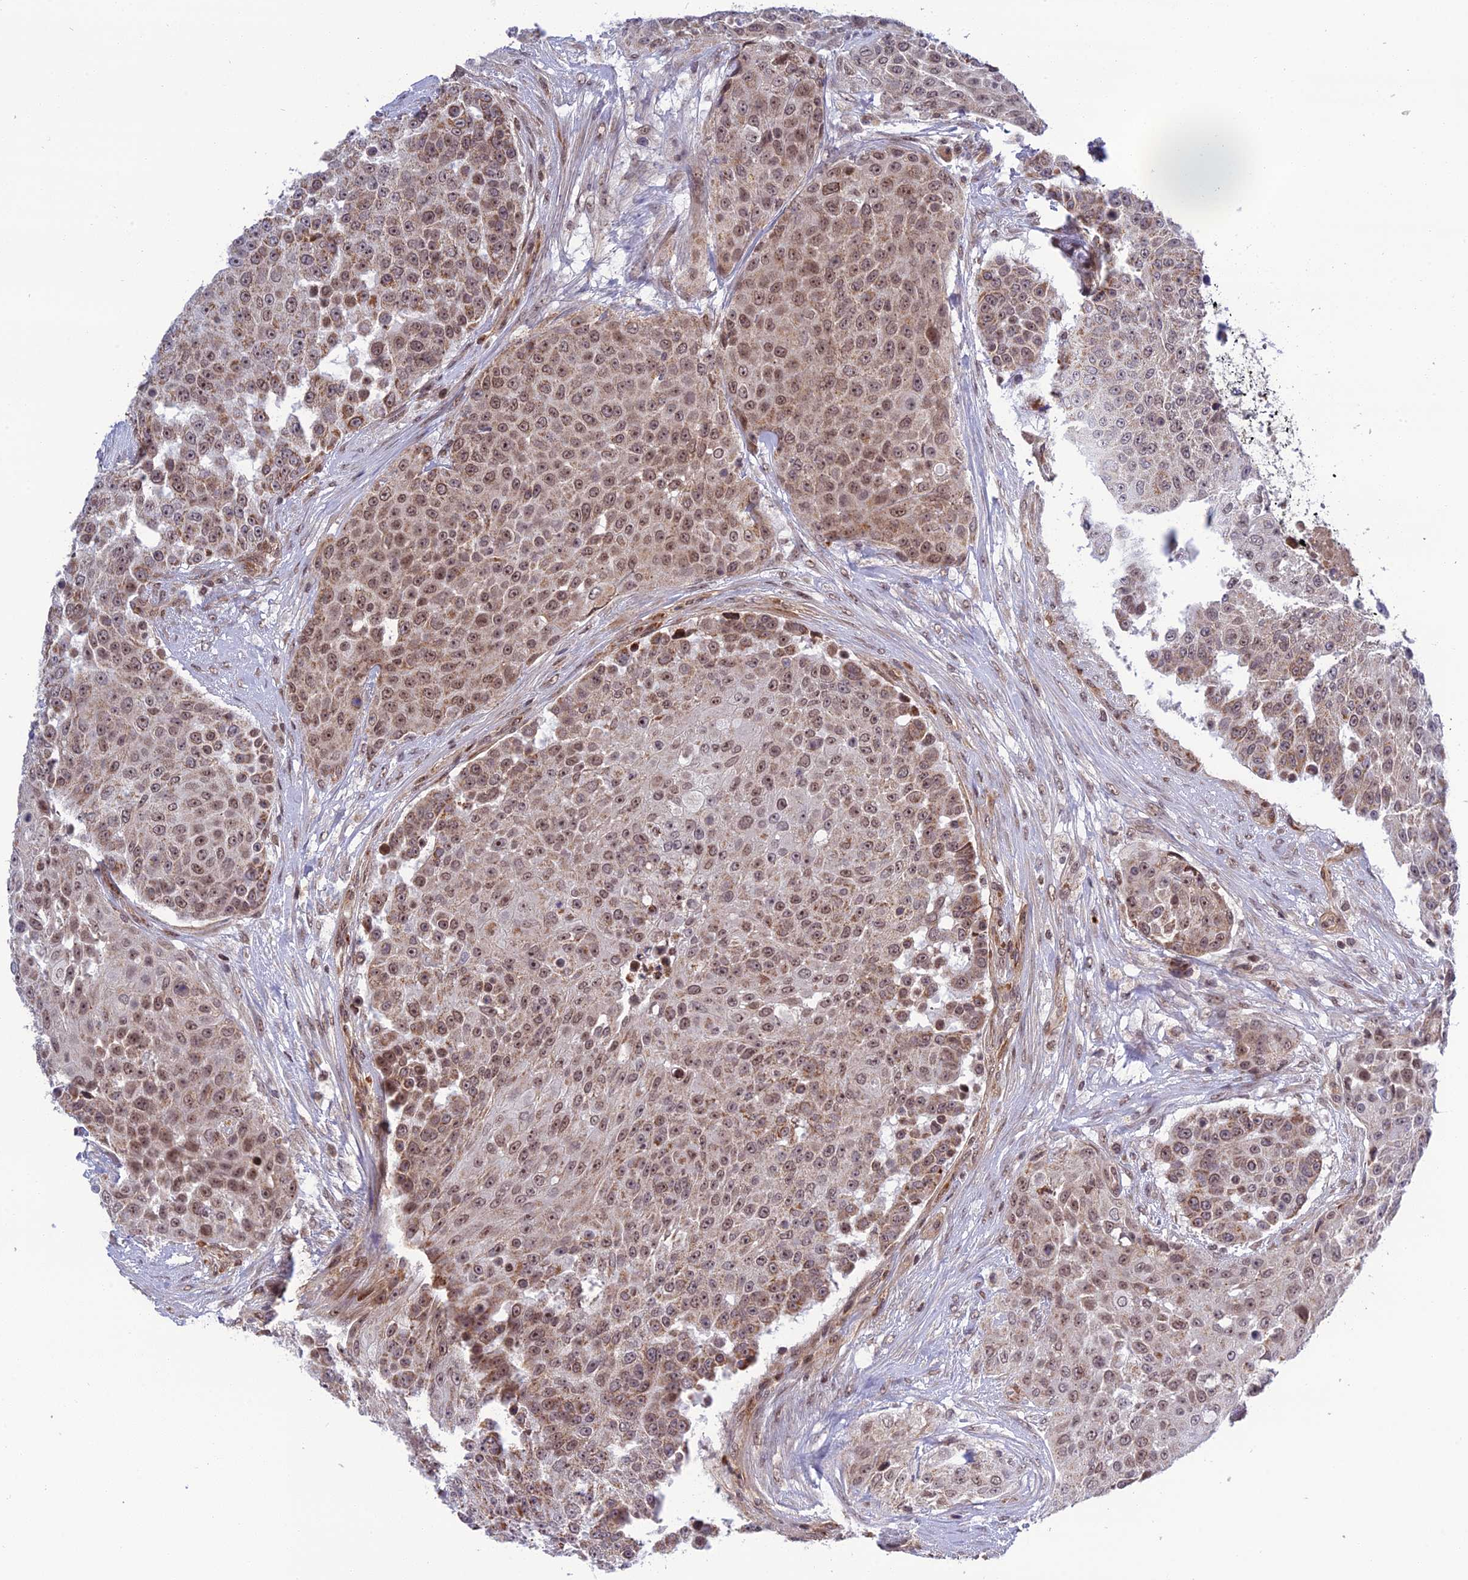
{"staining": {"intensity": "moderate", "quantity": ">75%", "location": "cytoplasmic/membranous,nuclear"}, "tissue": "urothelial cancer", "cell_type": "Tumor cells", "image_type": "cancer", "snomed": [{"axis": "morphology", "description": "Urothelial carcinoma, High grade"}, {"axis": "topography", "description": "Urinary bladder"}], "caption": "Protein staining of urothelial cancer tissue shows moderate cytoplasmic/membranous and nuclear staining in about >75% of tumor cells. The protein is stained brown, and the nuclei are stained in blue (DAB IHC with brightfield microscopy, high magnification).", "gene": "REXO1", "patient": {"sex": "female", "age": 63}}